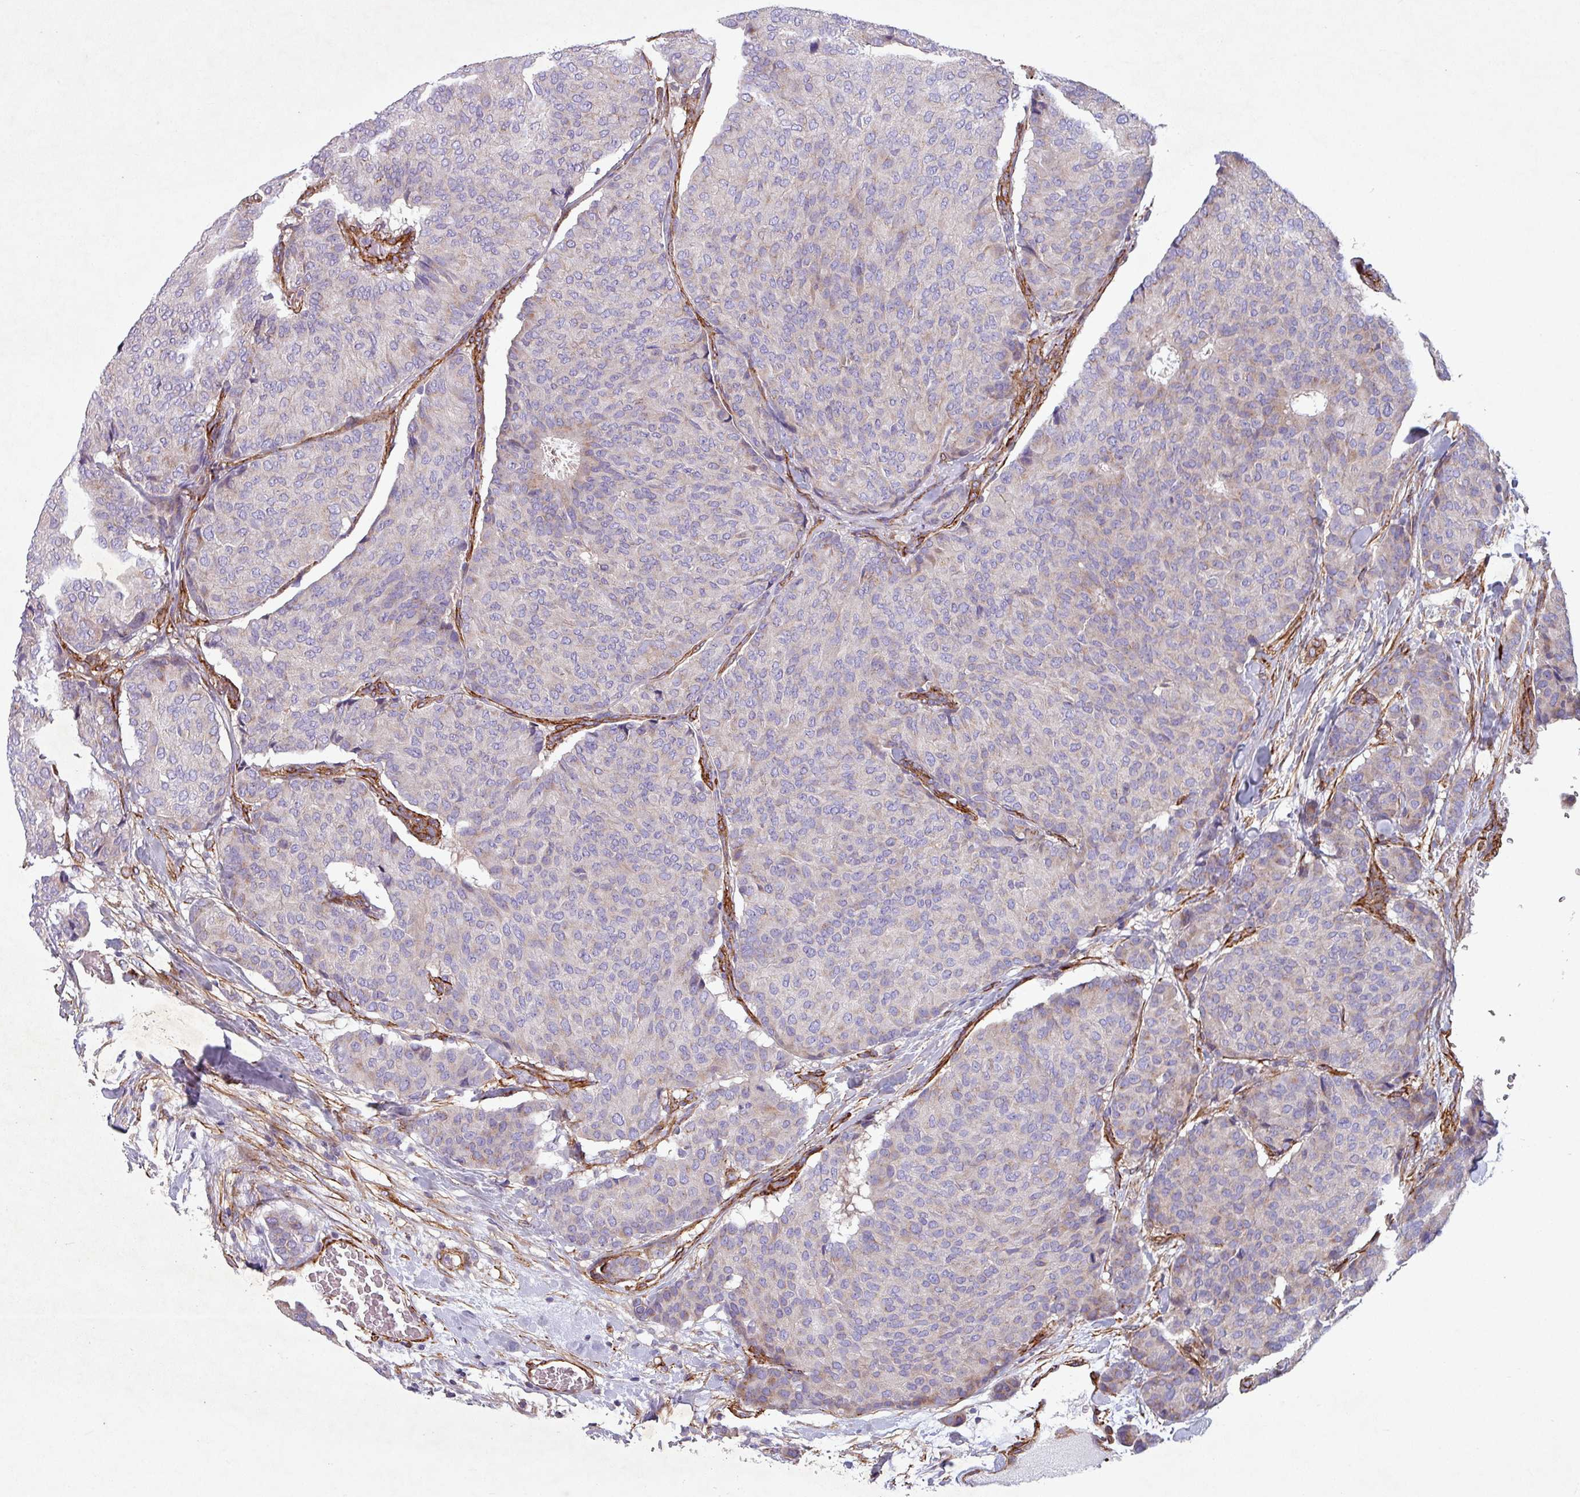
{"staining": {"intensity": "negative", "quantity": "none", "location": "none"}, "tissue": "breast cancer", "cell_type": "Tumor cells", "image_type": "cancer", "snomed": [{"axis": "morphology", "description": "Duct carcinoma"}, {"axis": "topography", "description": "Breast"}], "caption": "This is an immunohistochemistry (IHC) histopathology image of breast intraductal carcinoma. There is no staining in tumor cells.", "gene": "ATP2C2", "patient": {"sex": "female", "age": 75}}